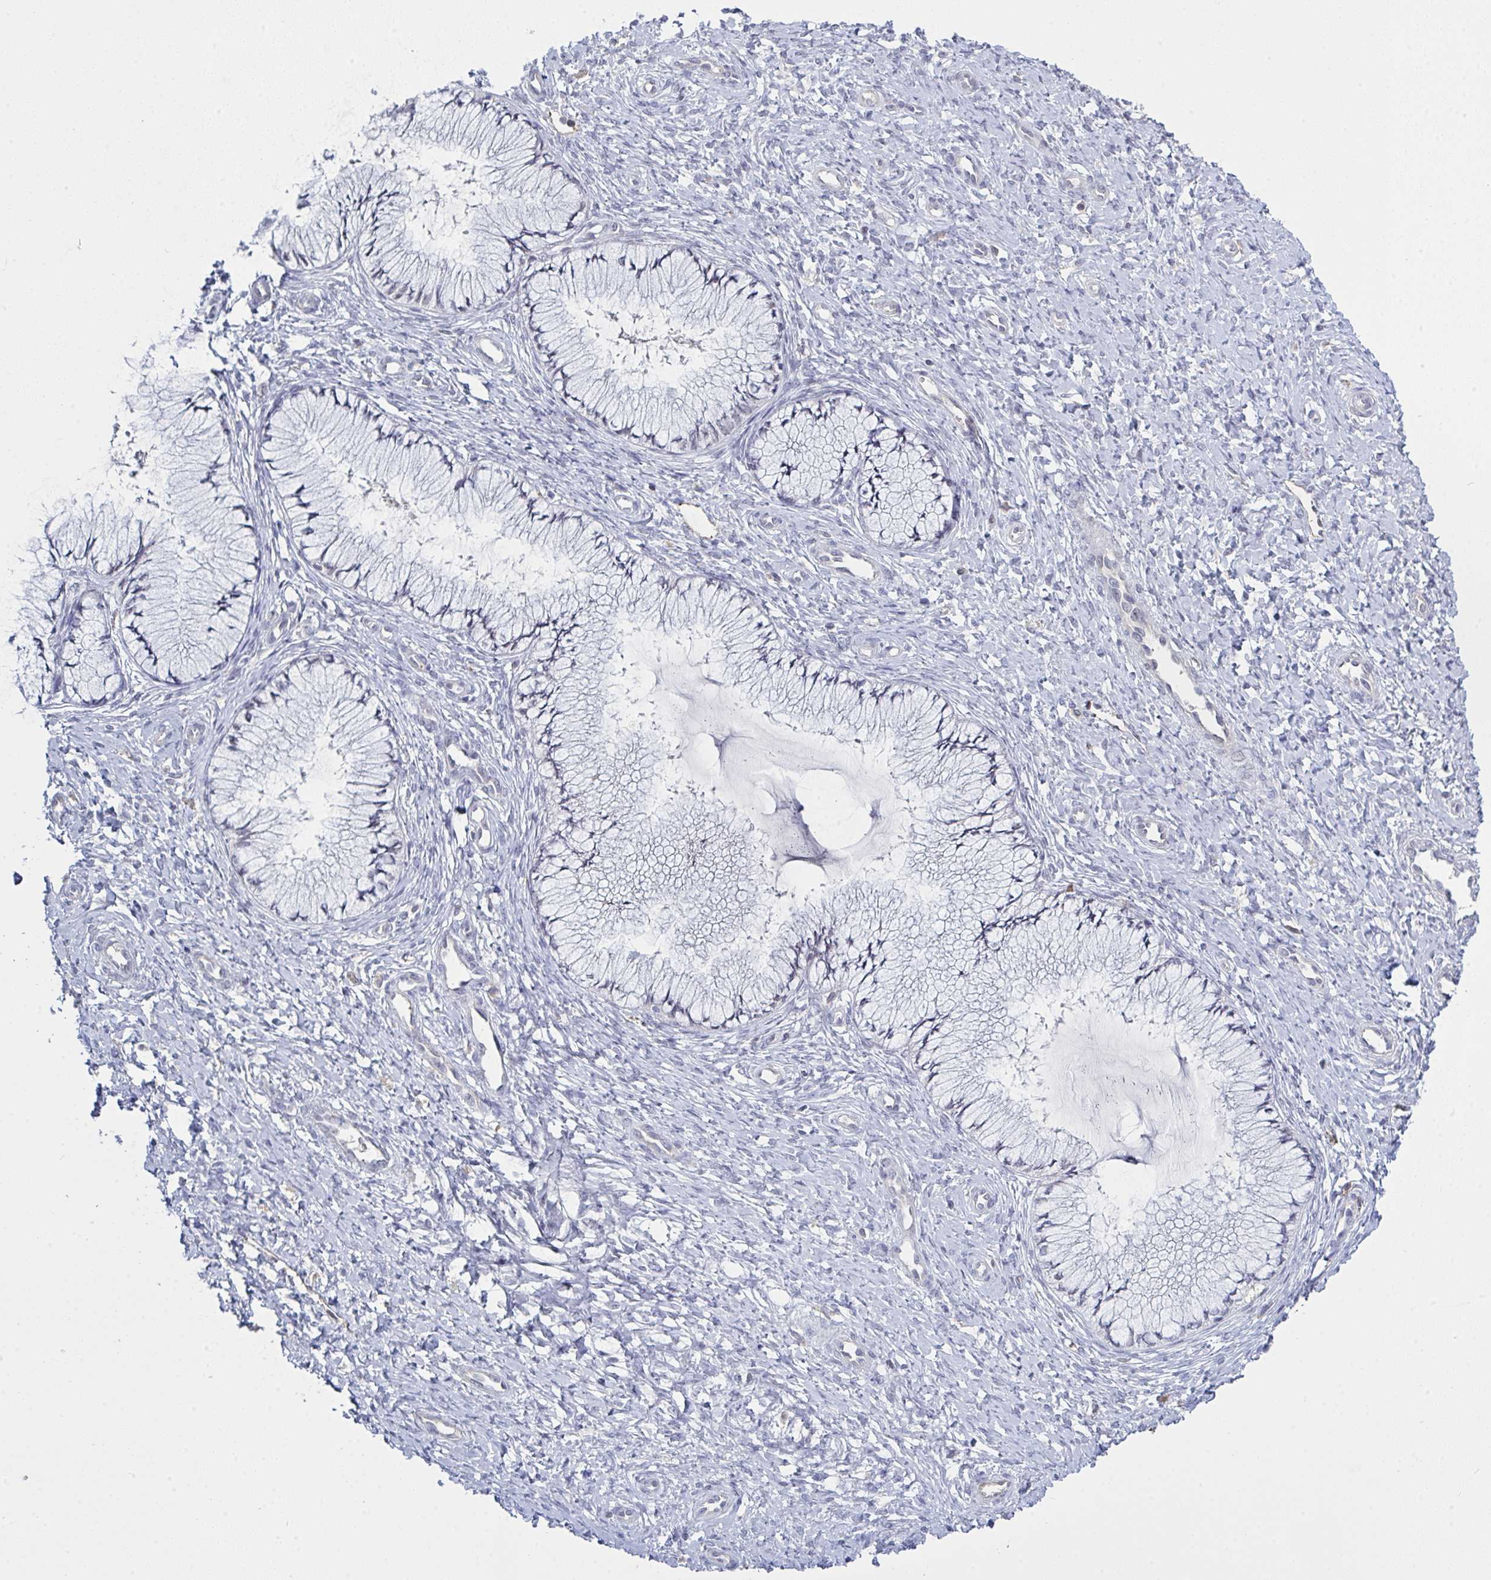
{"staining": {"intensity": "negative", "quantity": "none", "location": "none"}, "tissue": "cervix", "cell_type": "Glandular cells", "image_type": "normal", "snomed": [{"axis": "morphology", "description": "Normal tissue, NOS"}, {"axis": "topography", "description": "Cervix"}], "caption": "This is an IHC photomicrograph of normal human cervix. There is no staining in glandular cells.", "gene": "KDM4D", "patient": {"sex": "female", "age": 37}}